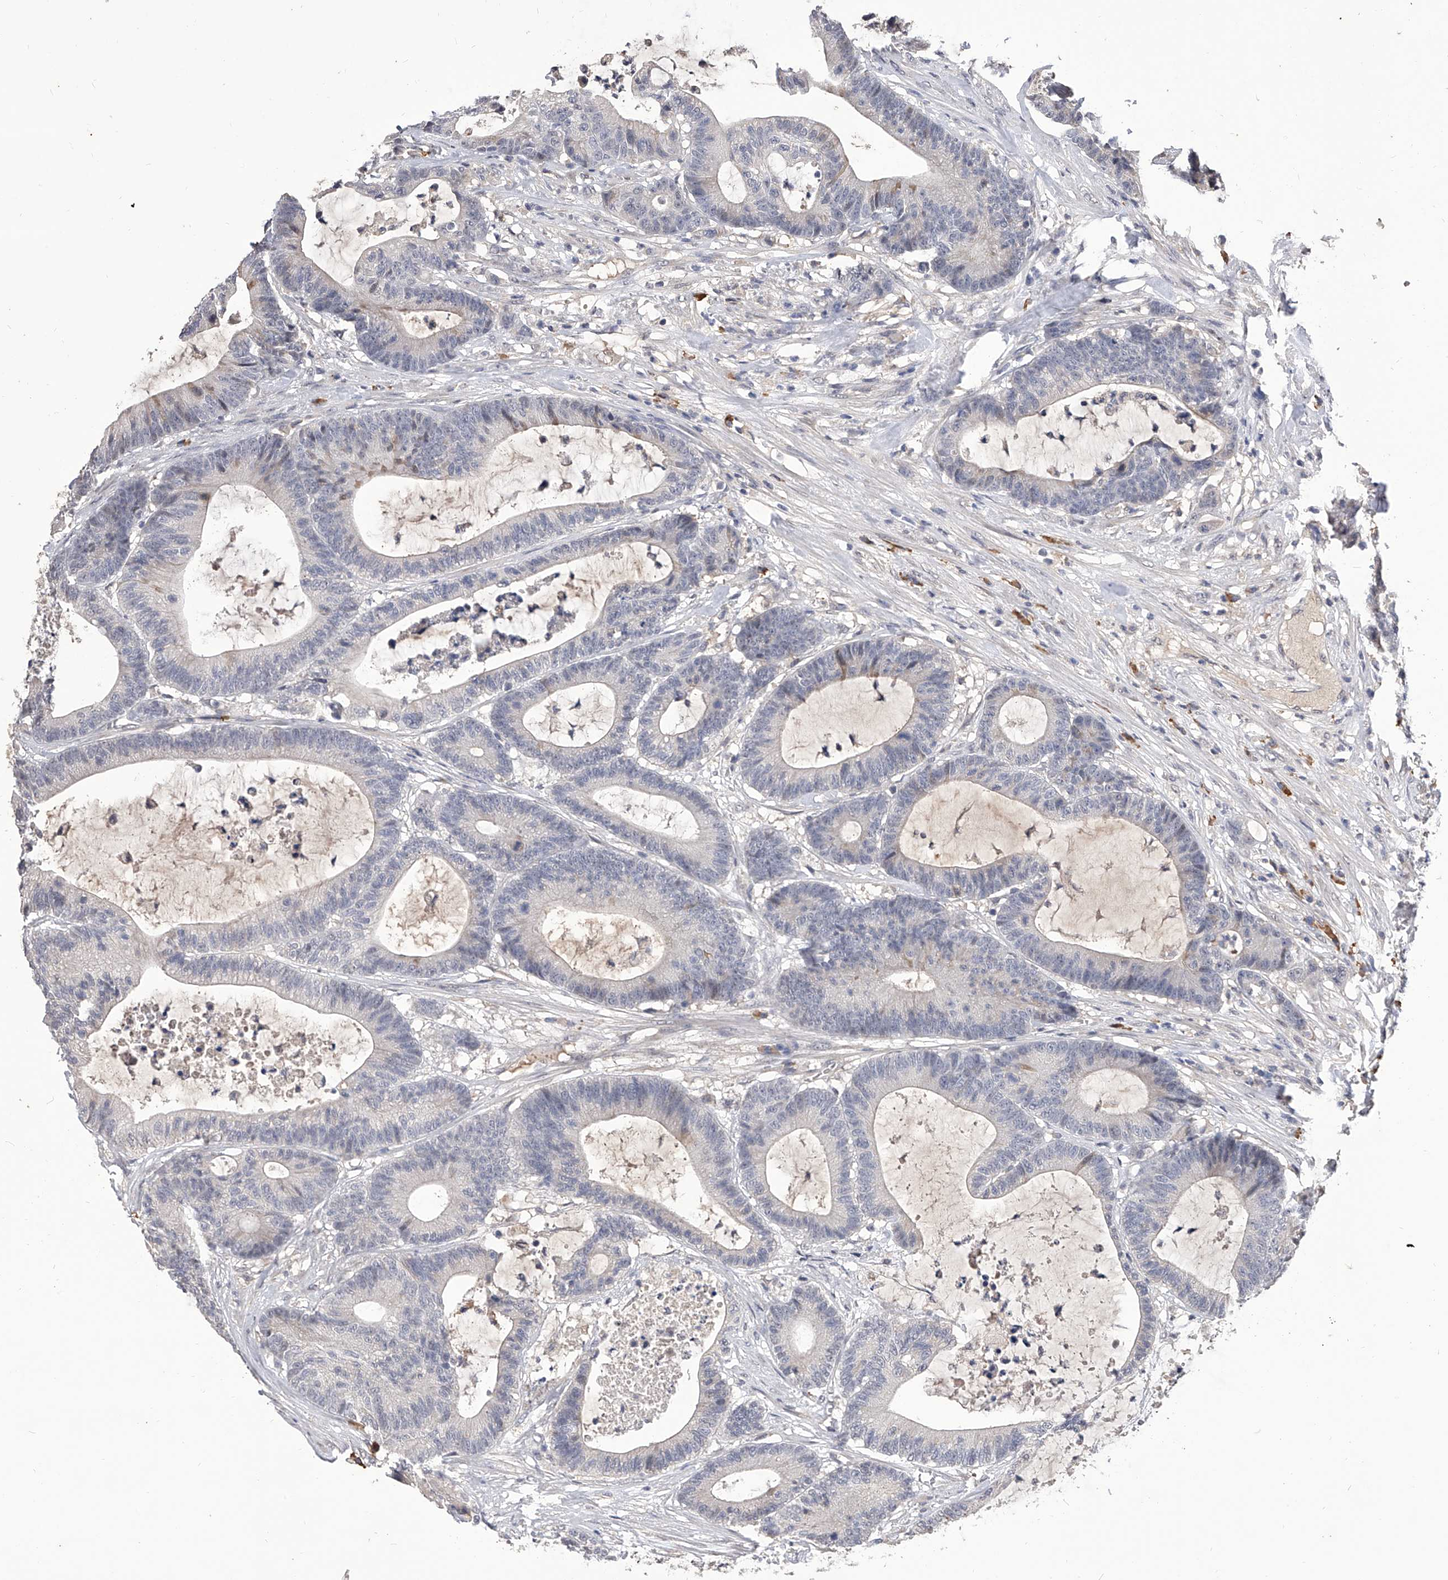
{"staining": {"intensity": "negative", "quantity": "none", "location": "none"}, "tissue": "colorectal cancer", "cell_type": "Tumor cells", "image_type": "cancer", "snomed": [{"axis": "morphology", "description": "Adenocarcinoma, NOS"}, {"axis": "topography", "description": "Colon"}], "caption": "The photomicrograph demonstrates no staining of tumor cells in colorectal adenocarcinoma.", "gene": "CFAP410", "patient": {"sex": "female", "age": 84}}